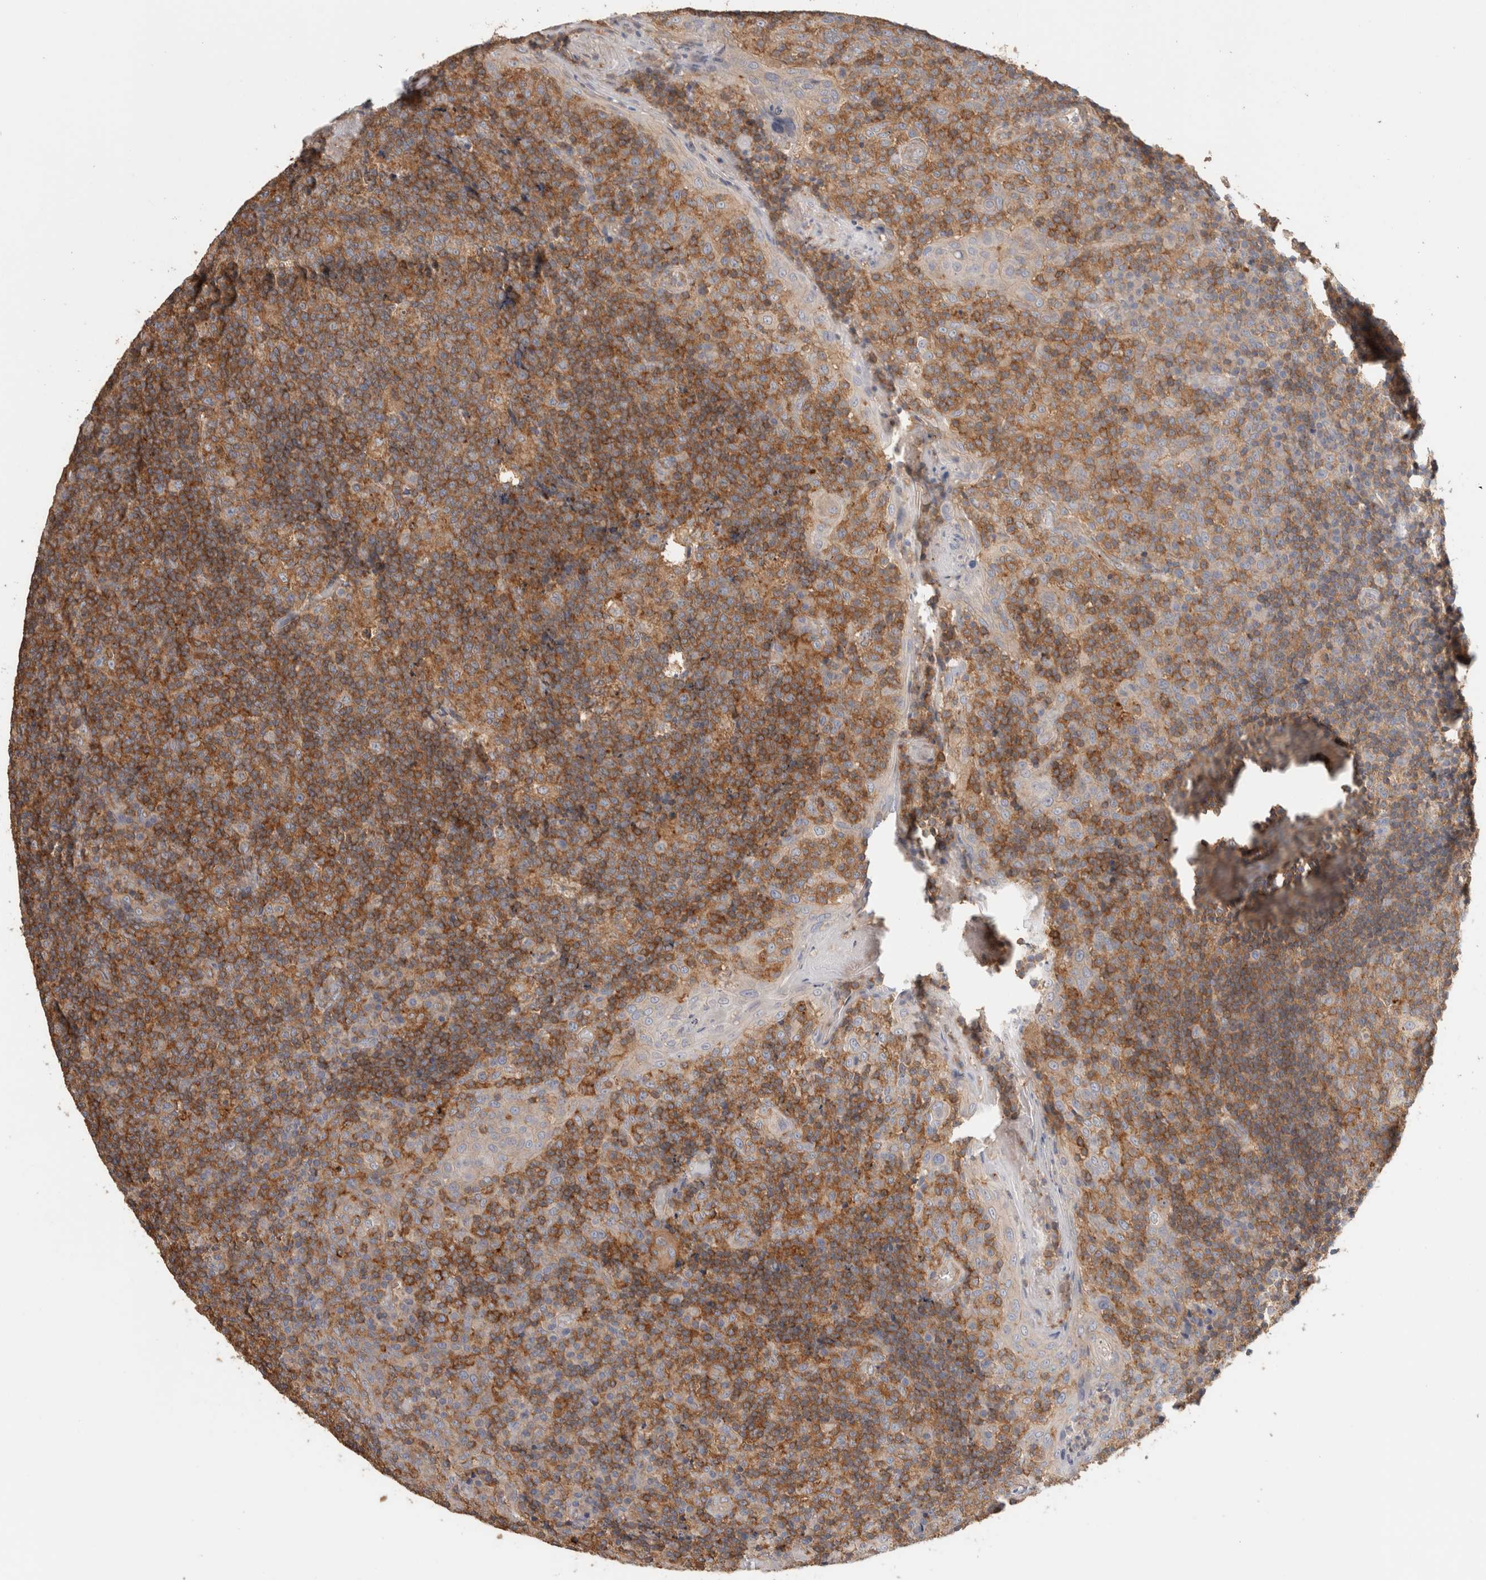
{"staining": {"intensity": "moderate", "quantity": ">75%", "location": "cytoplasmic/membranous"}, "tissue": "tonsil", "cell_type": "Germinal center cells", "image_type": "normal", "snomed": [{"axis": "morphology", "description": "Normal tissue, NOS"}, {"axis": "topography", "description": "Tonsil"}], "caption": "Immunohistochemical staining of unremarkable human tonsil exhibits >75% levels of moderate cytoplasmic/membranous protein staining in approximately >75% of germinal center cells.", "gene": "CFAP418", "patient": {"sex": "female", "age": 19}}